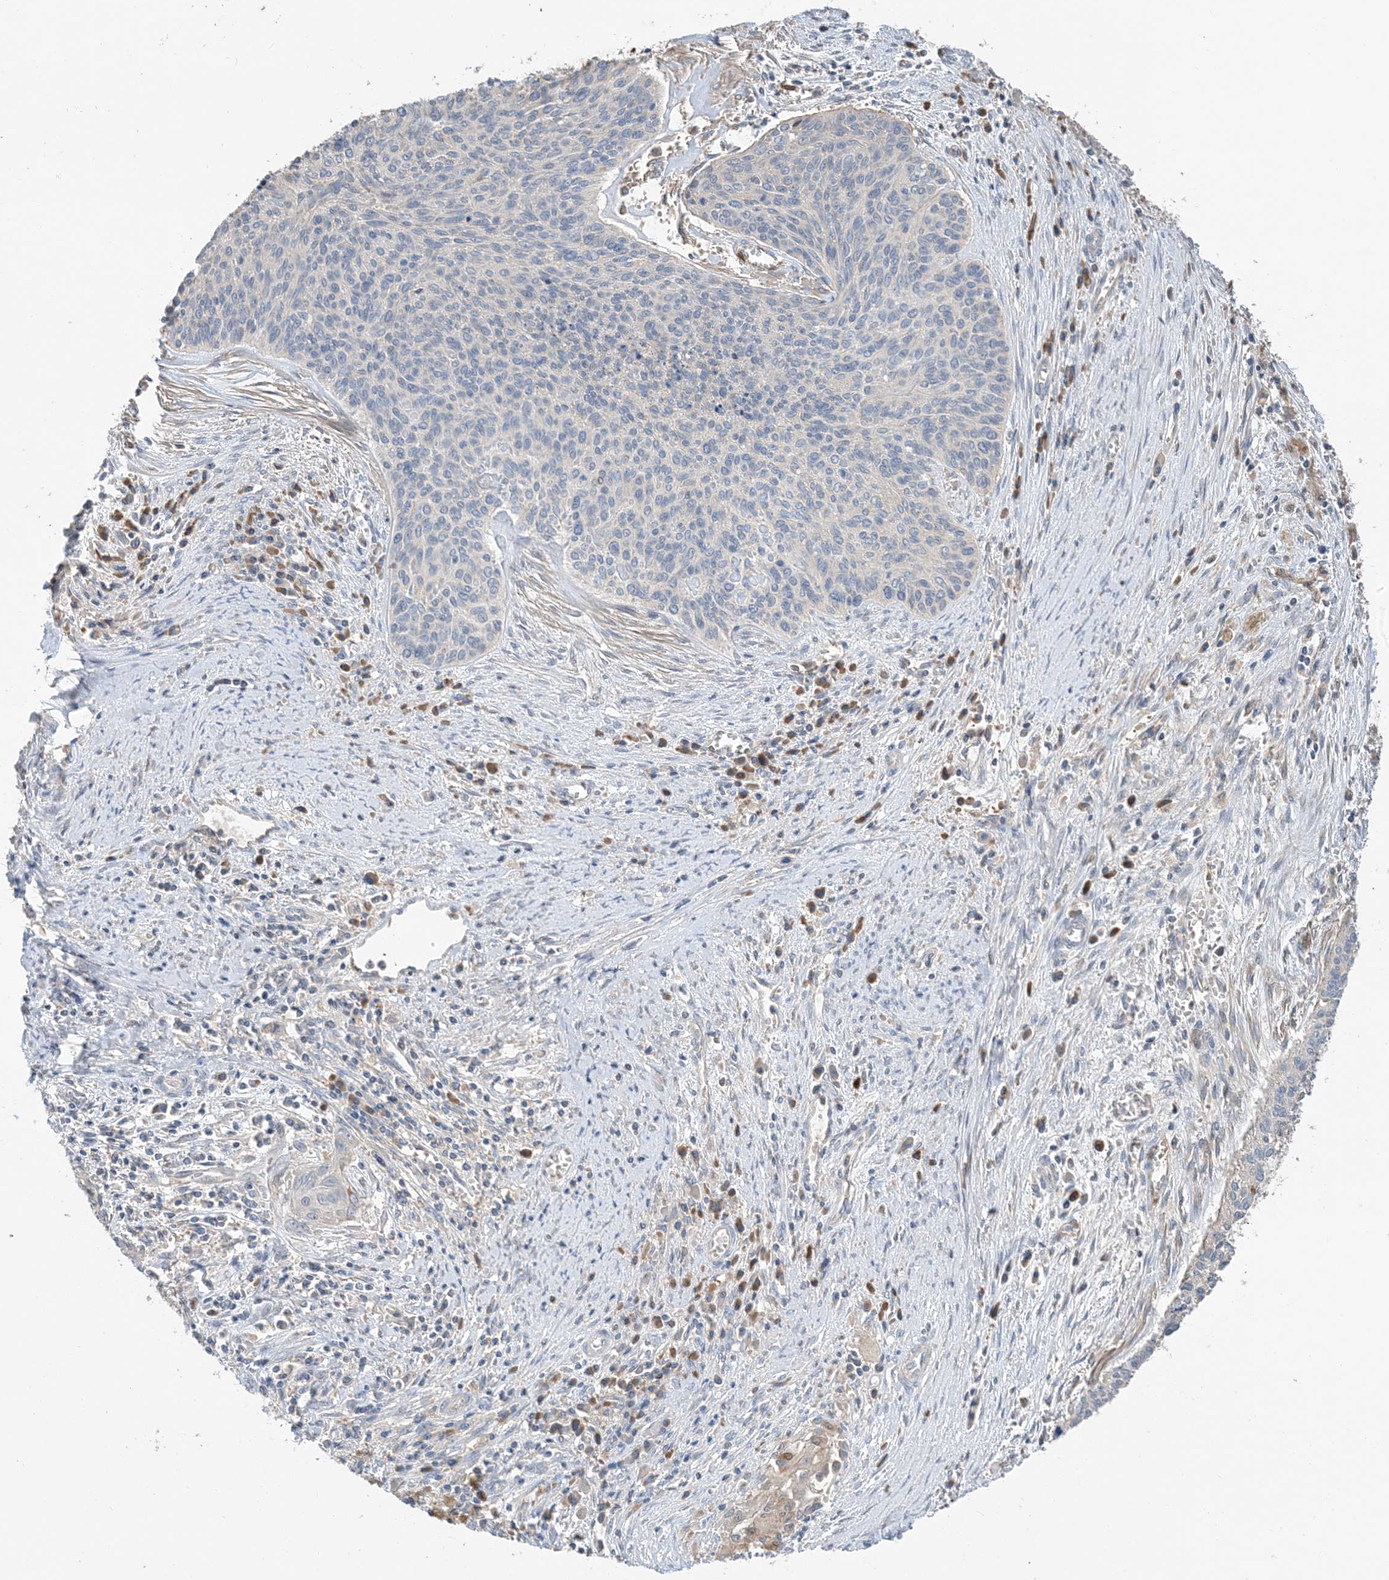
{"staining": {"intensity": "negative", "quantity": "none", "location": "none"}, "tissue": "cervical cancer", "cell_type": "Tumor cells", "image_type": "cancer", "snomed": [{"axis": "morphology", "description": "Squamous cell carcinoma, NOS"}, {"axis": "topography", "description": "Cervix"}], "caption": "Immunohistochemical staining of cervical squamous cell carcinoma exhibits no significant expression in tumor cells.", "gene": "USP53", "patient": {"sex": "female", "age": 55}}